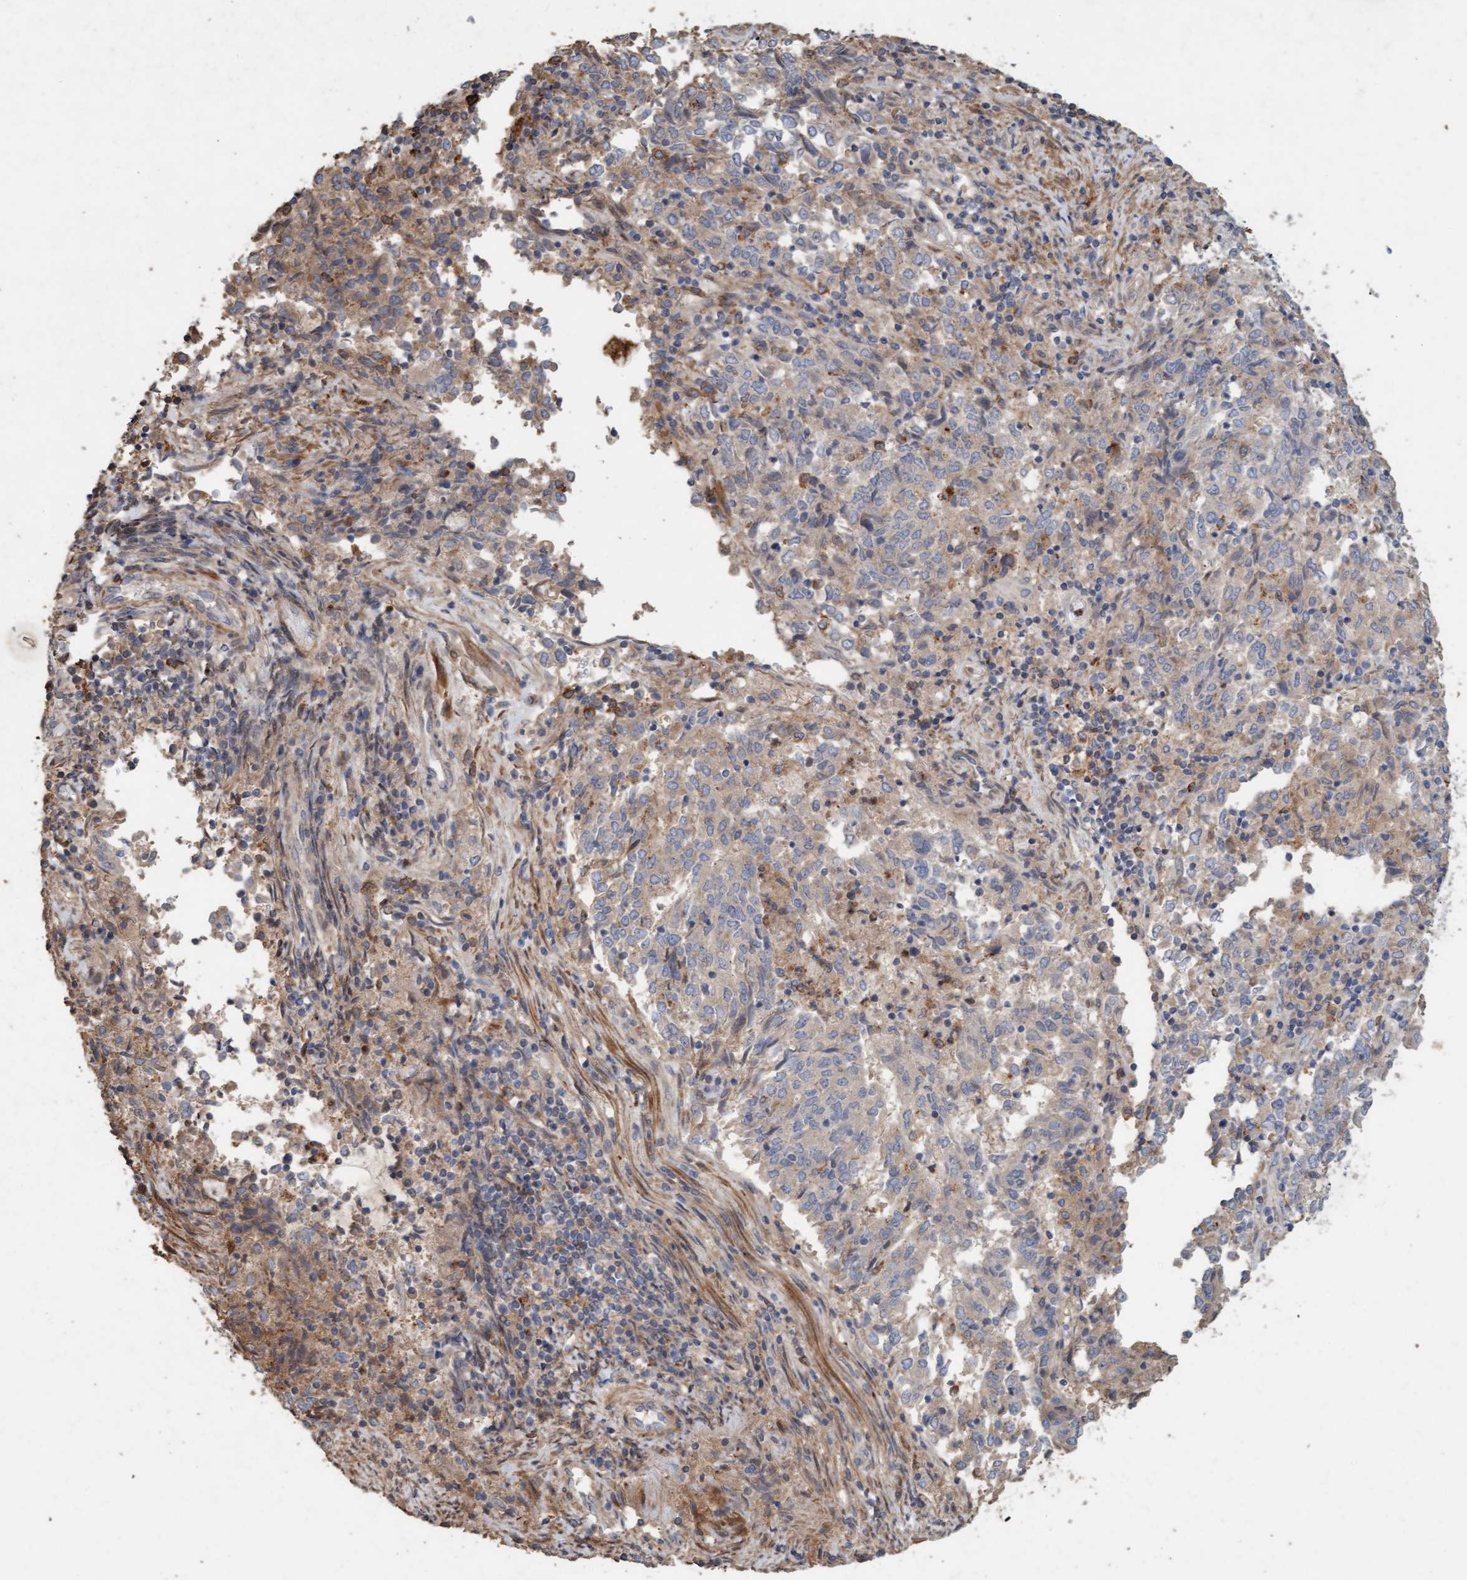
{"staining": {"intensity": "weak", "quantity": "<25%", "location": "cytoplasmic/membranous"}, "tissue": "endometrial cancer", "cell_type": "Tumor cells", "image_type": "cancer", "snomed": [{"axis": "morphology", "description": "Adenocarcinoma, NOS"}, {"axis": "topography", "description": "Endometrium"}], "caption": "A high-resolution histopathology image shows immunohistochemistry (IHC) staining of adenocarcinoma (endometrial), which exhibits no significant positivity in tumor cells. (Brightfield microscopy of DAB (3,3'-diaminobenzidine) immunohistochemistry at high magnification).", "gene": "LONRF1", "patient": {"sex": "female", "age": 80}}